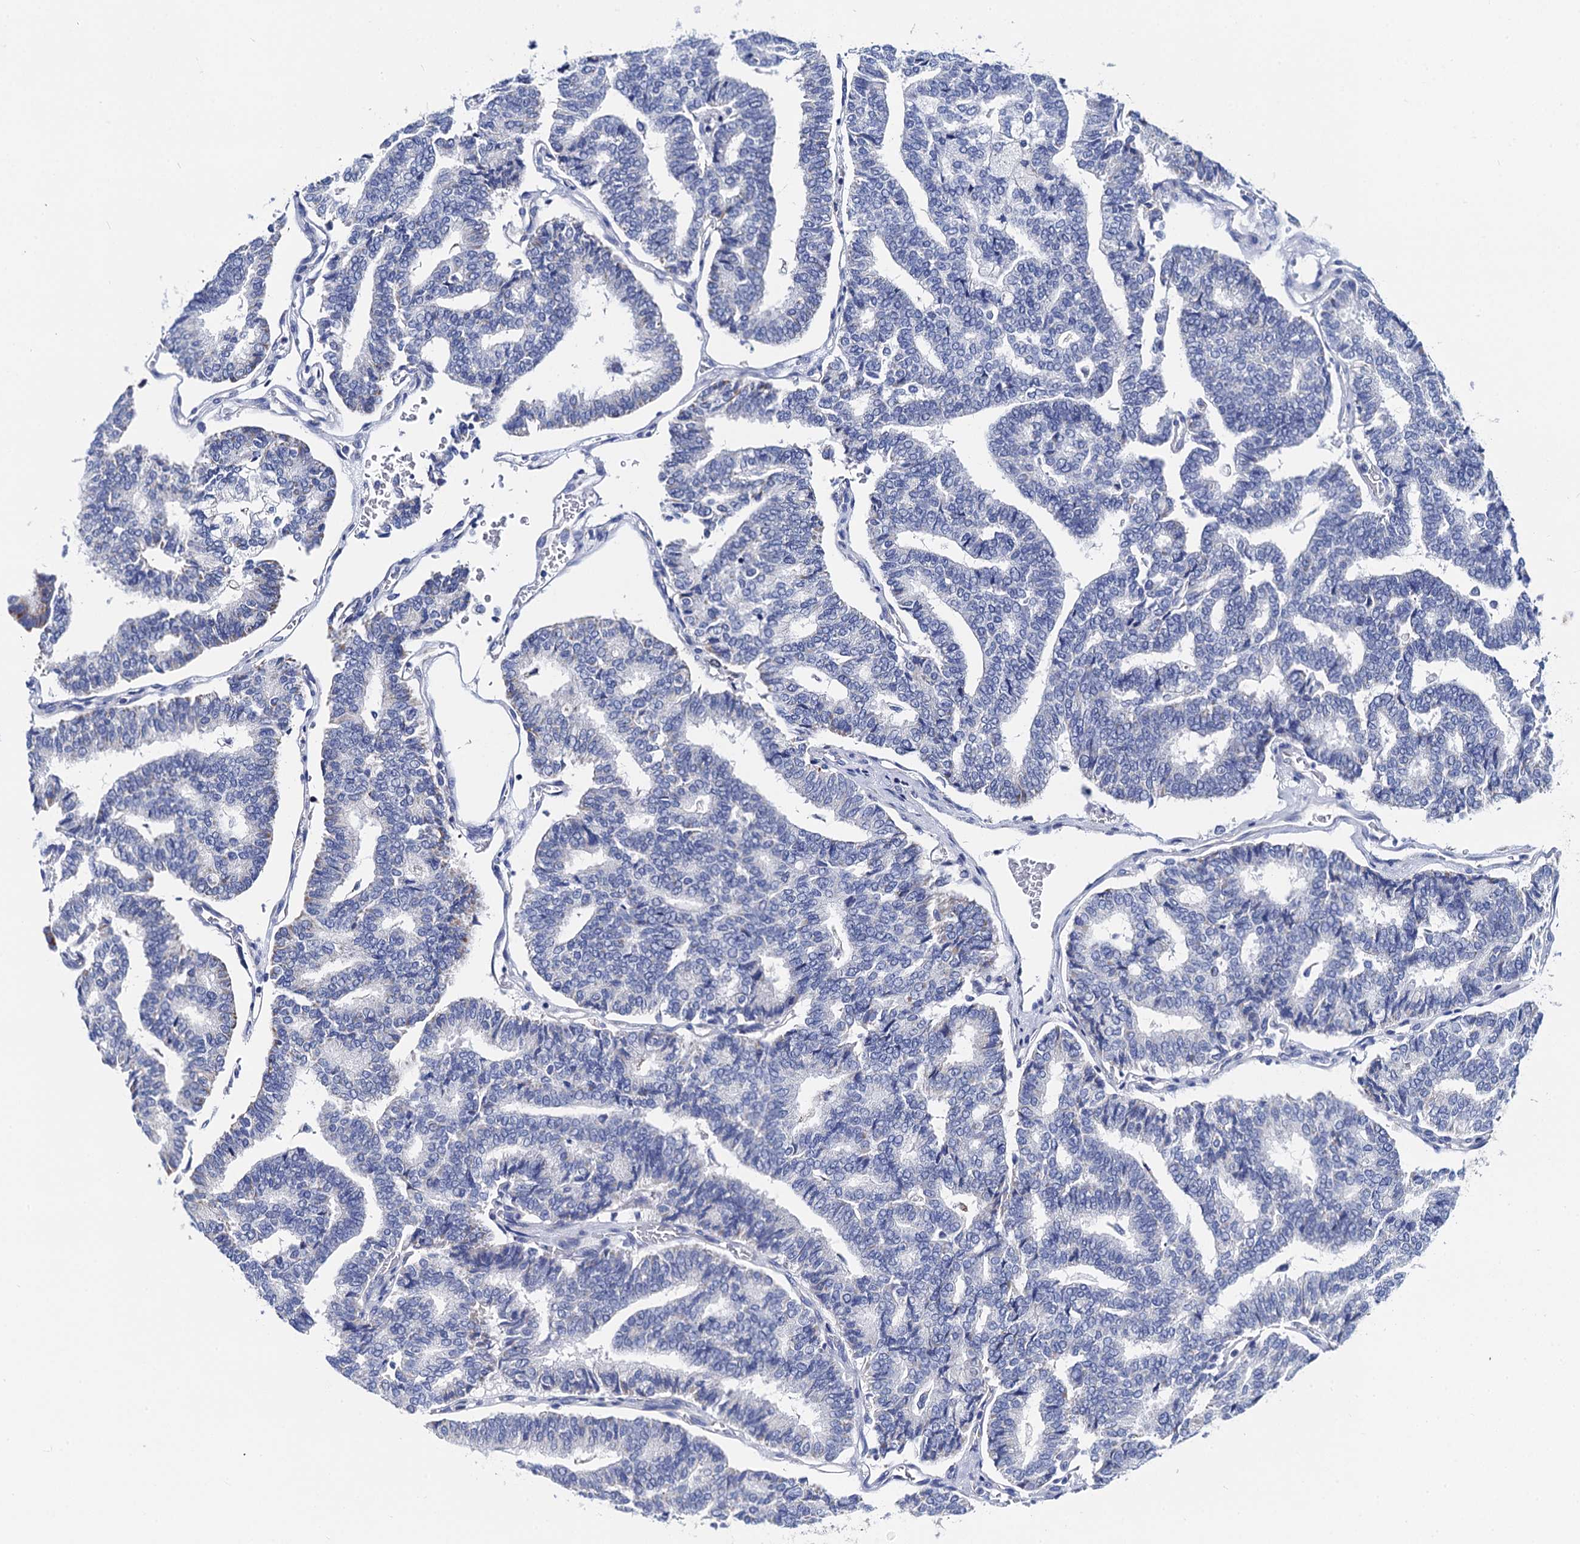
{"staining": {"intensity": "negative", "quantity": "none", "location": "none"}, "tissue": "thyroid cancer", "cell_type": "Tumor cells", "image_type": "cancer", "snomed": [{"axis": "morphology", "description": "Papillary adenocarcinoma, NOS"}, {"axis": "topography", "description": "Thyroid gland"}], "caption": "A micrograph of human papillary adenocarcinoma (thyroid) is negative for staining in tumor cells.", "gene": "ACADSB", "patient": {"sex": "female", "age": 35}}